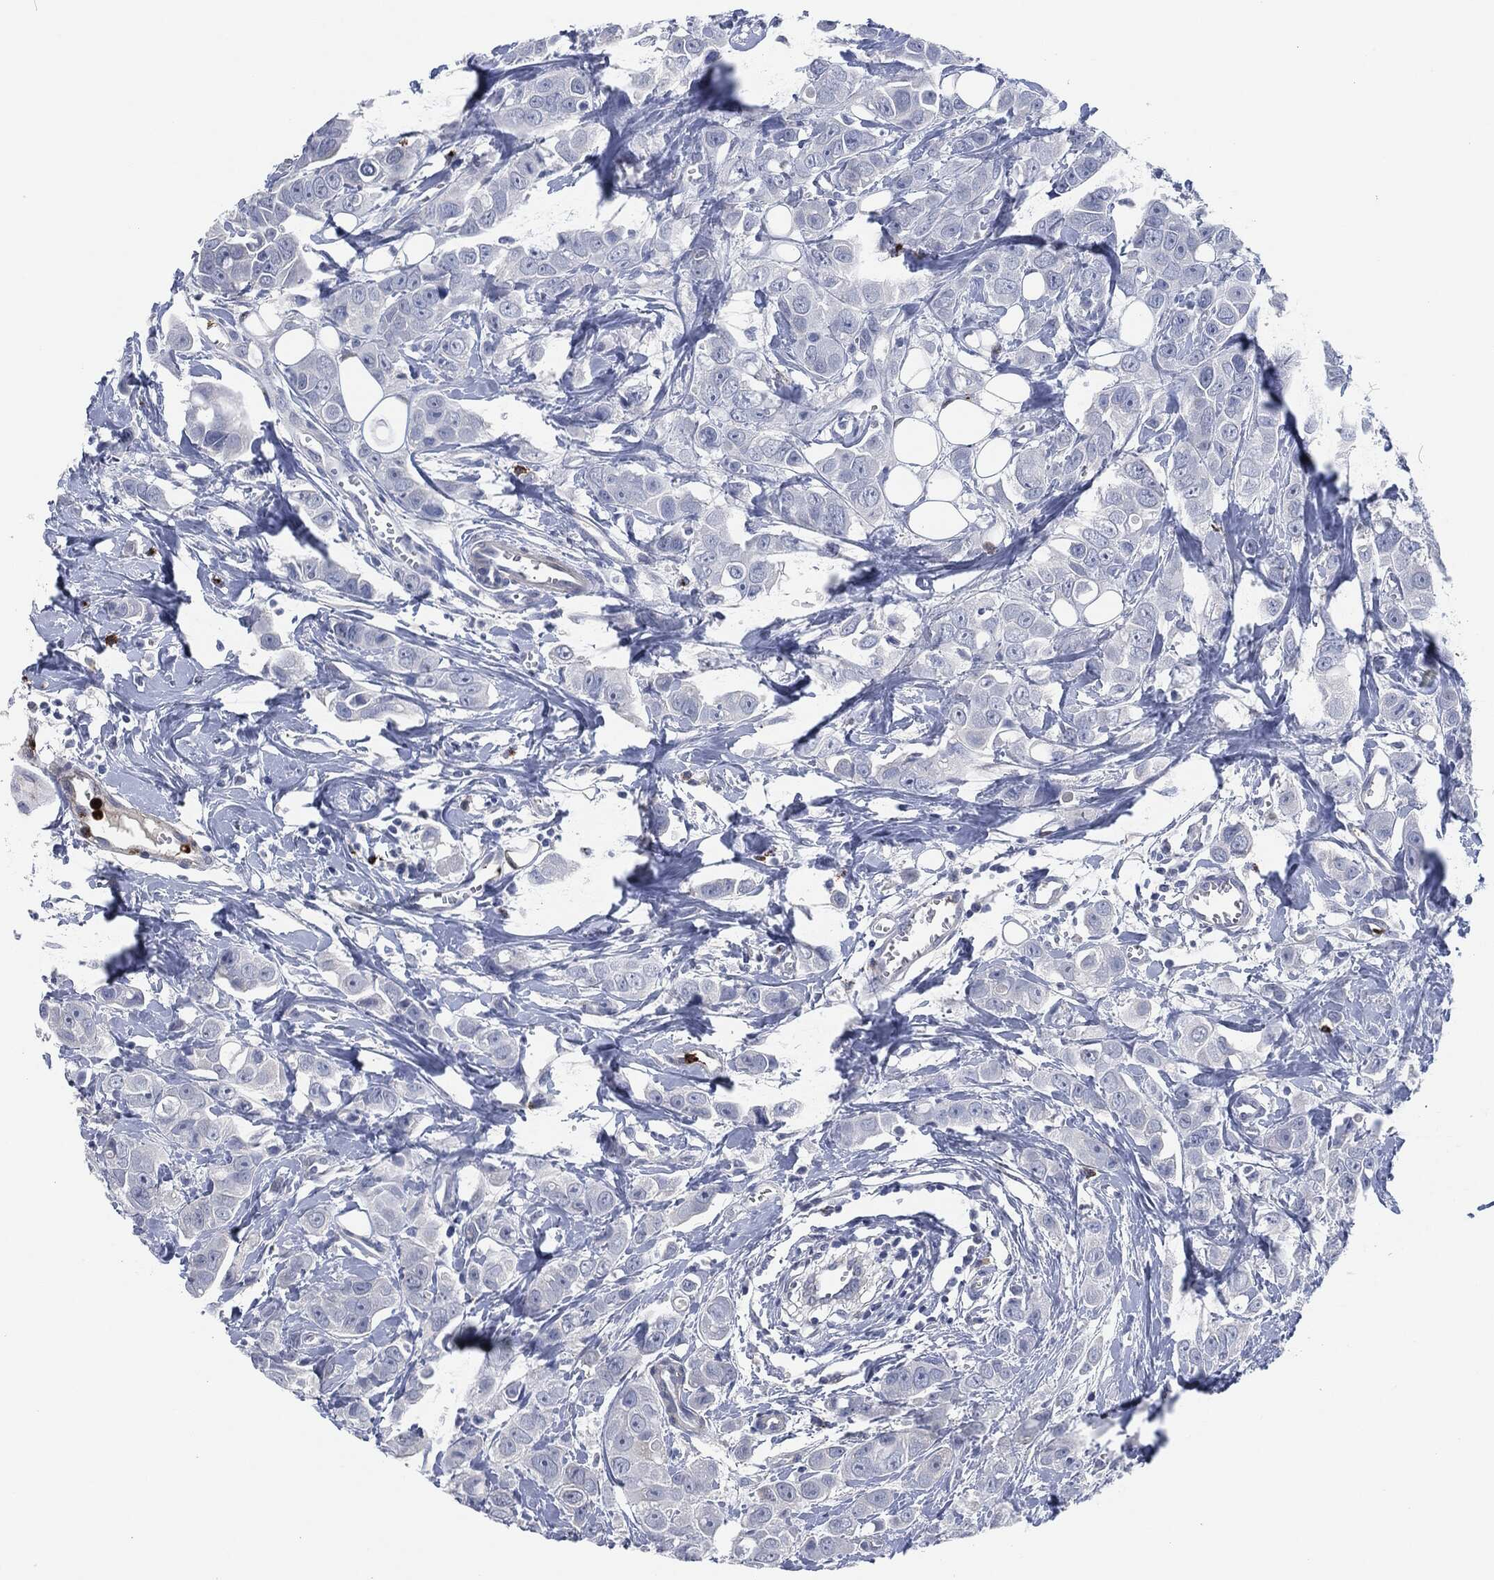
{"staining": {"intensity": "negative", "quantity": "none", "location": "none"}, "tissue": "breast cancer", "cell_type": "Tumor cells", "image_type": "cancer", "snomed": [{"axis": "morphology", "description": "Duct carcinoma"}, {"axis": "topography", "description": "Breast"}], "caption": "Human breast cancer (infiltrating ductal carcinoma) stained for a protein using immunohistochemistry (IHC) displays no expression in tumor cells.", "gene": "MPO", "patient": {"sex": "female", "age": 35}}